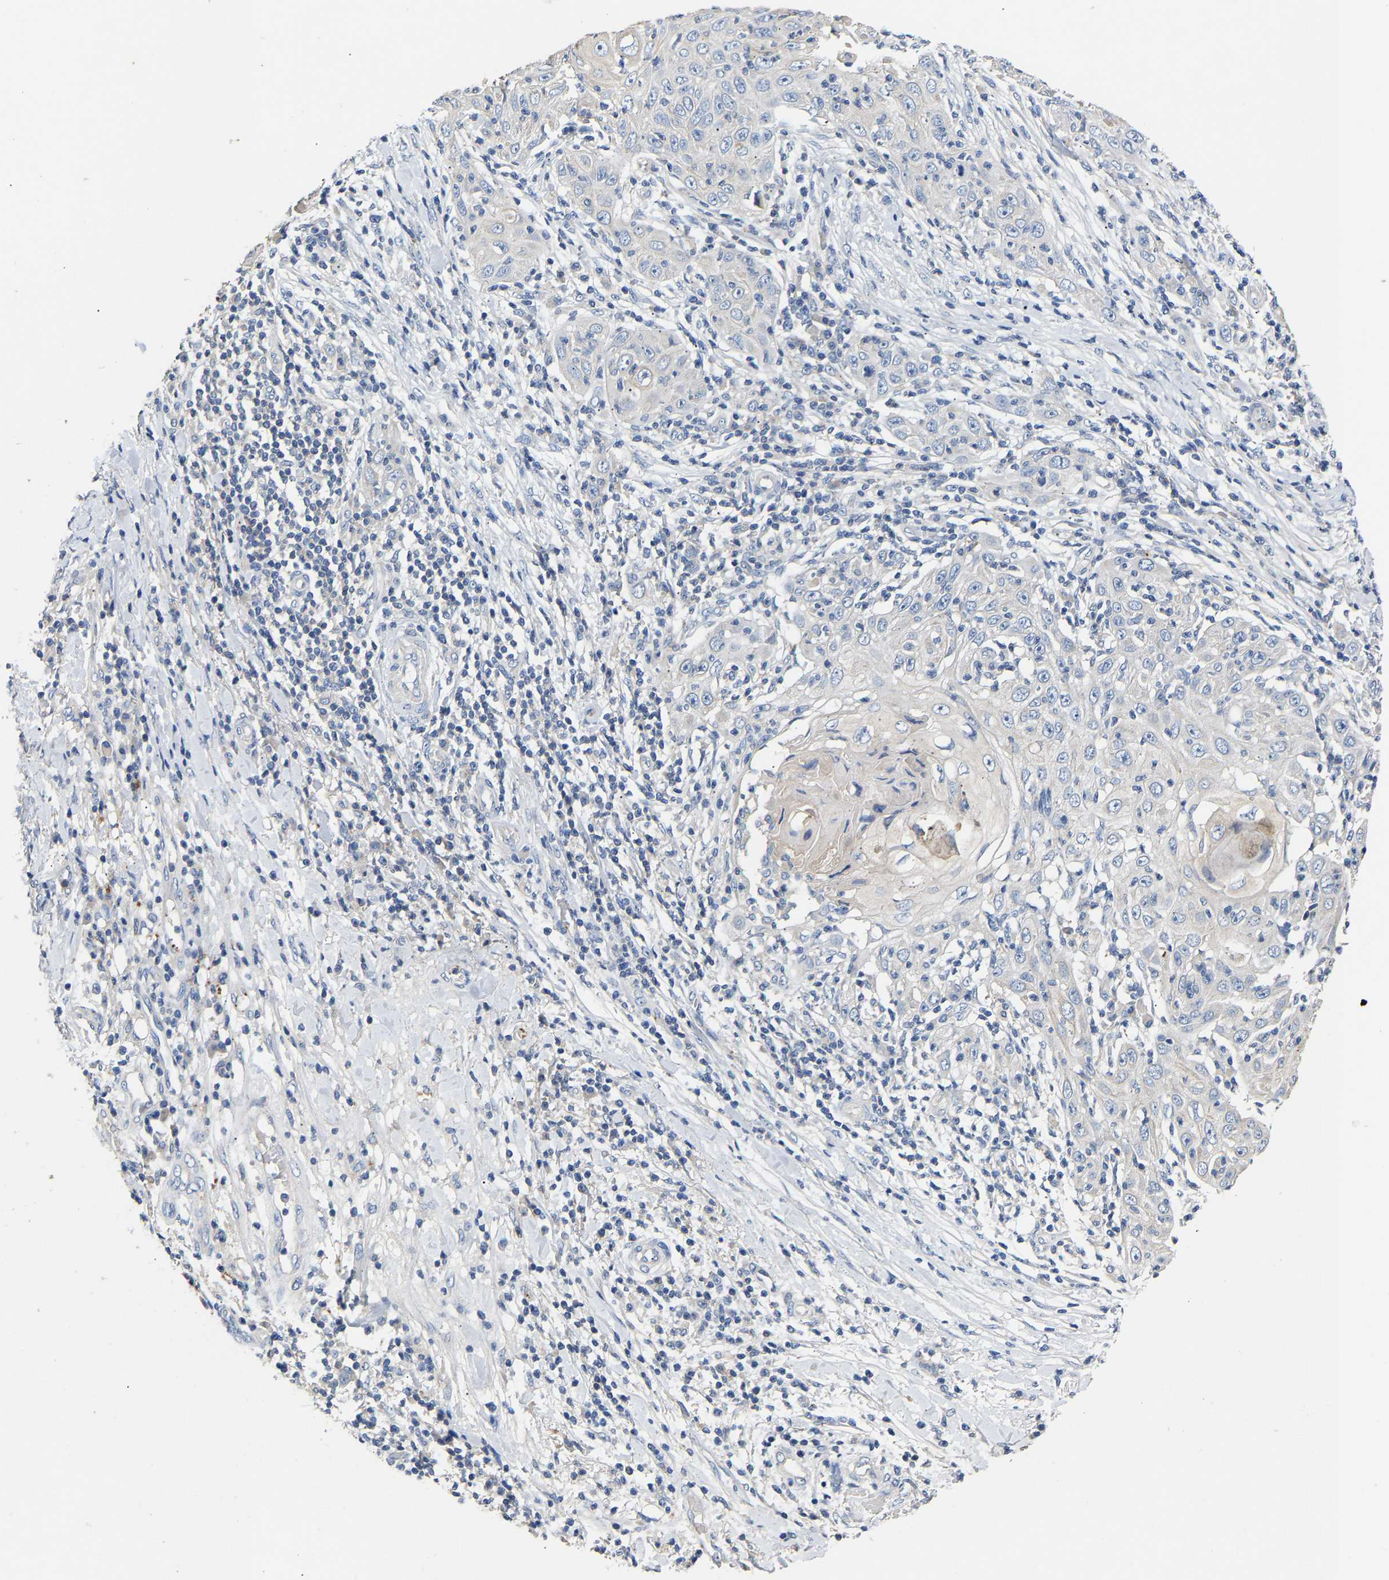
{"staining": {"intensity": "negative", "quantity": "none", "location": "none"}, "tissue": "skin cancer", "cell_type": "Tumor cells", "image_type": "cancer", "snomed": [{"axis": "morphology", "description": "Squamous cell carcinoma, NOS"}, {"axis": "topography", "description": "Skin"}], "caption": "The IHC micrograph has no significant positivity in tumor cells of skin cancer tissue. (DAB immunohistochemistry with hematoxylin counter stain).", "gene": "CCDC171", "patient": {"sex": "female", "age": 88}}